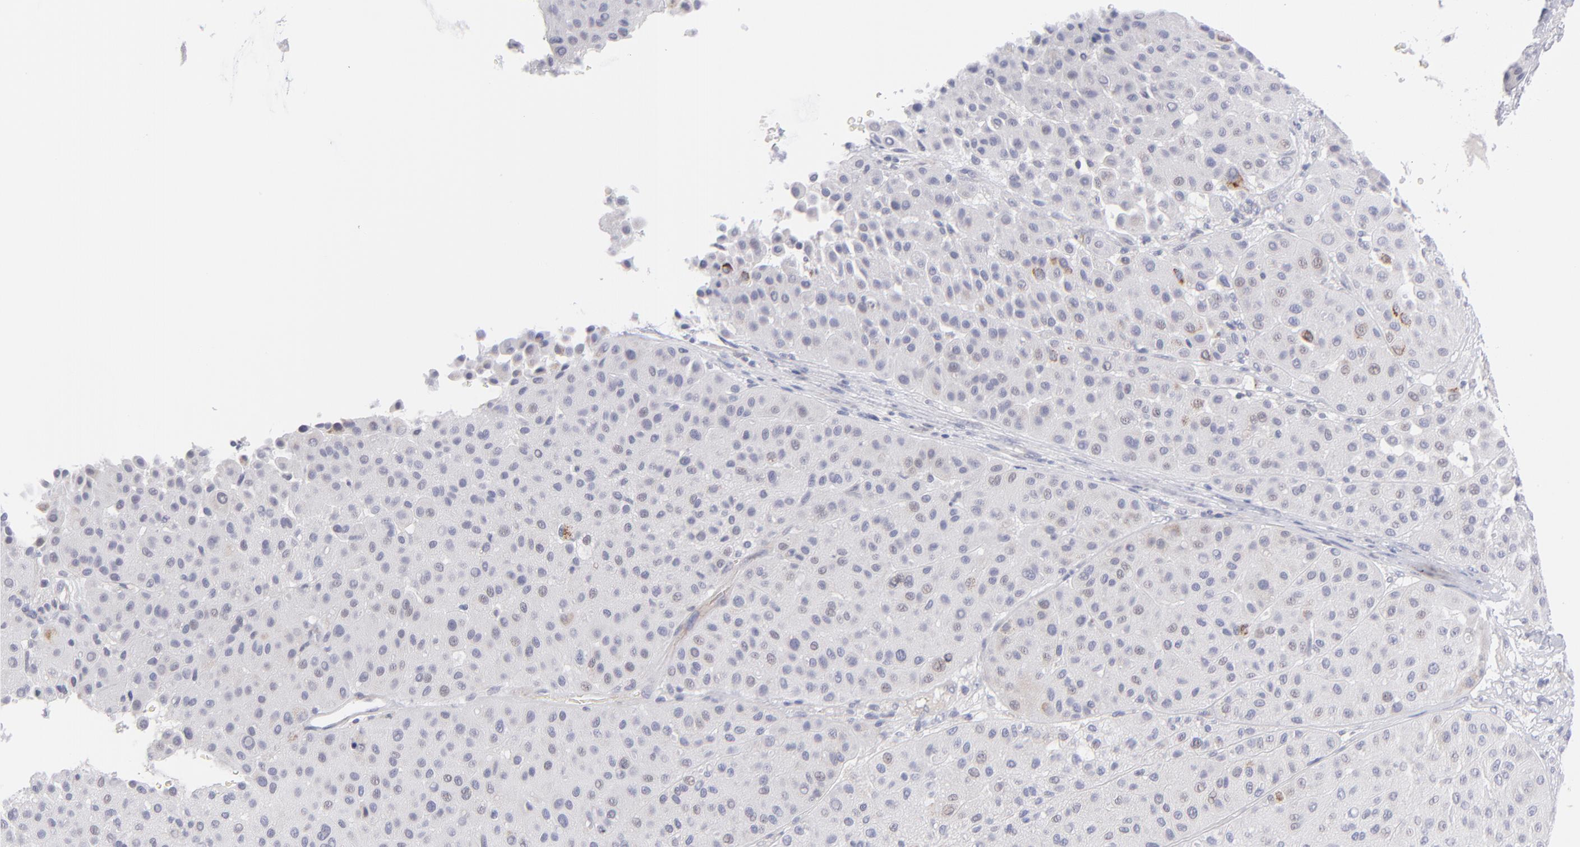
{"staining": {"intensity": "moderate", "quantity": "<25%", "location": "cytoplasmic/membranous"}, "tissue": "melanoma", "cell_type": "Tumor cells", "image_type": "cancer", "snomed": [{"axis": "morphology", "description": "Normal tissue, NOS"}, {"axis": "morphology", "description": "Malignant melanoma, Metastatic site"}, {"axis": "topography", "description": "Skin"}], "caption": "Protein staining displays moderate cytoplasmic/membranous staining in approximately <25% of tumor cells in melanoma. (DAB IHC with brightfield microscopy, high magnification).", "gene": "MTHFD2", "patient": {"sex": "male", "age": 41}}